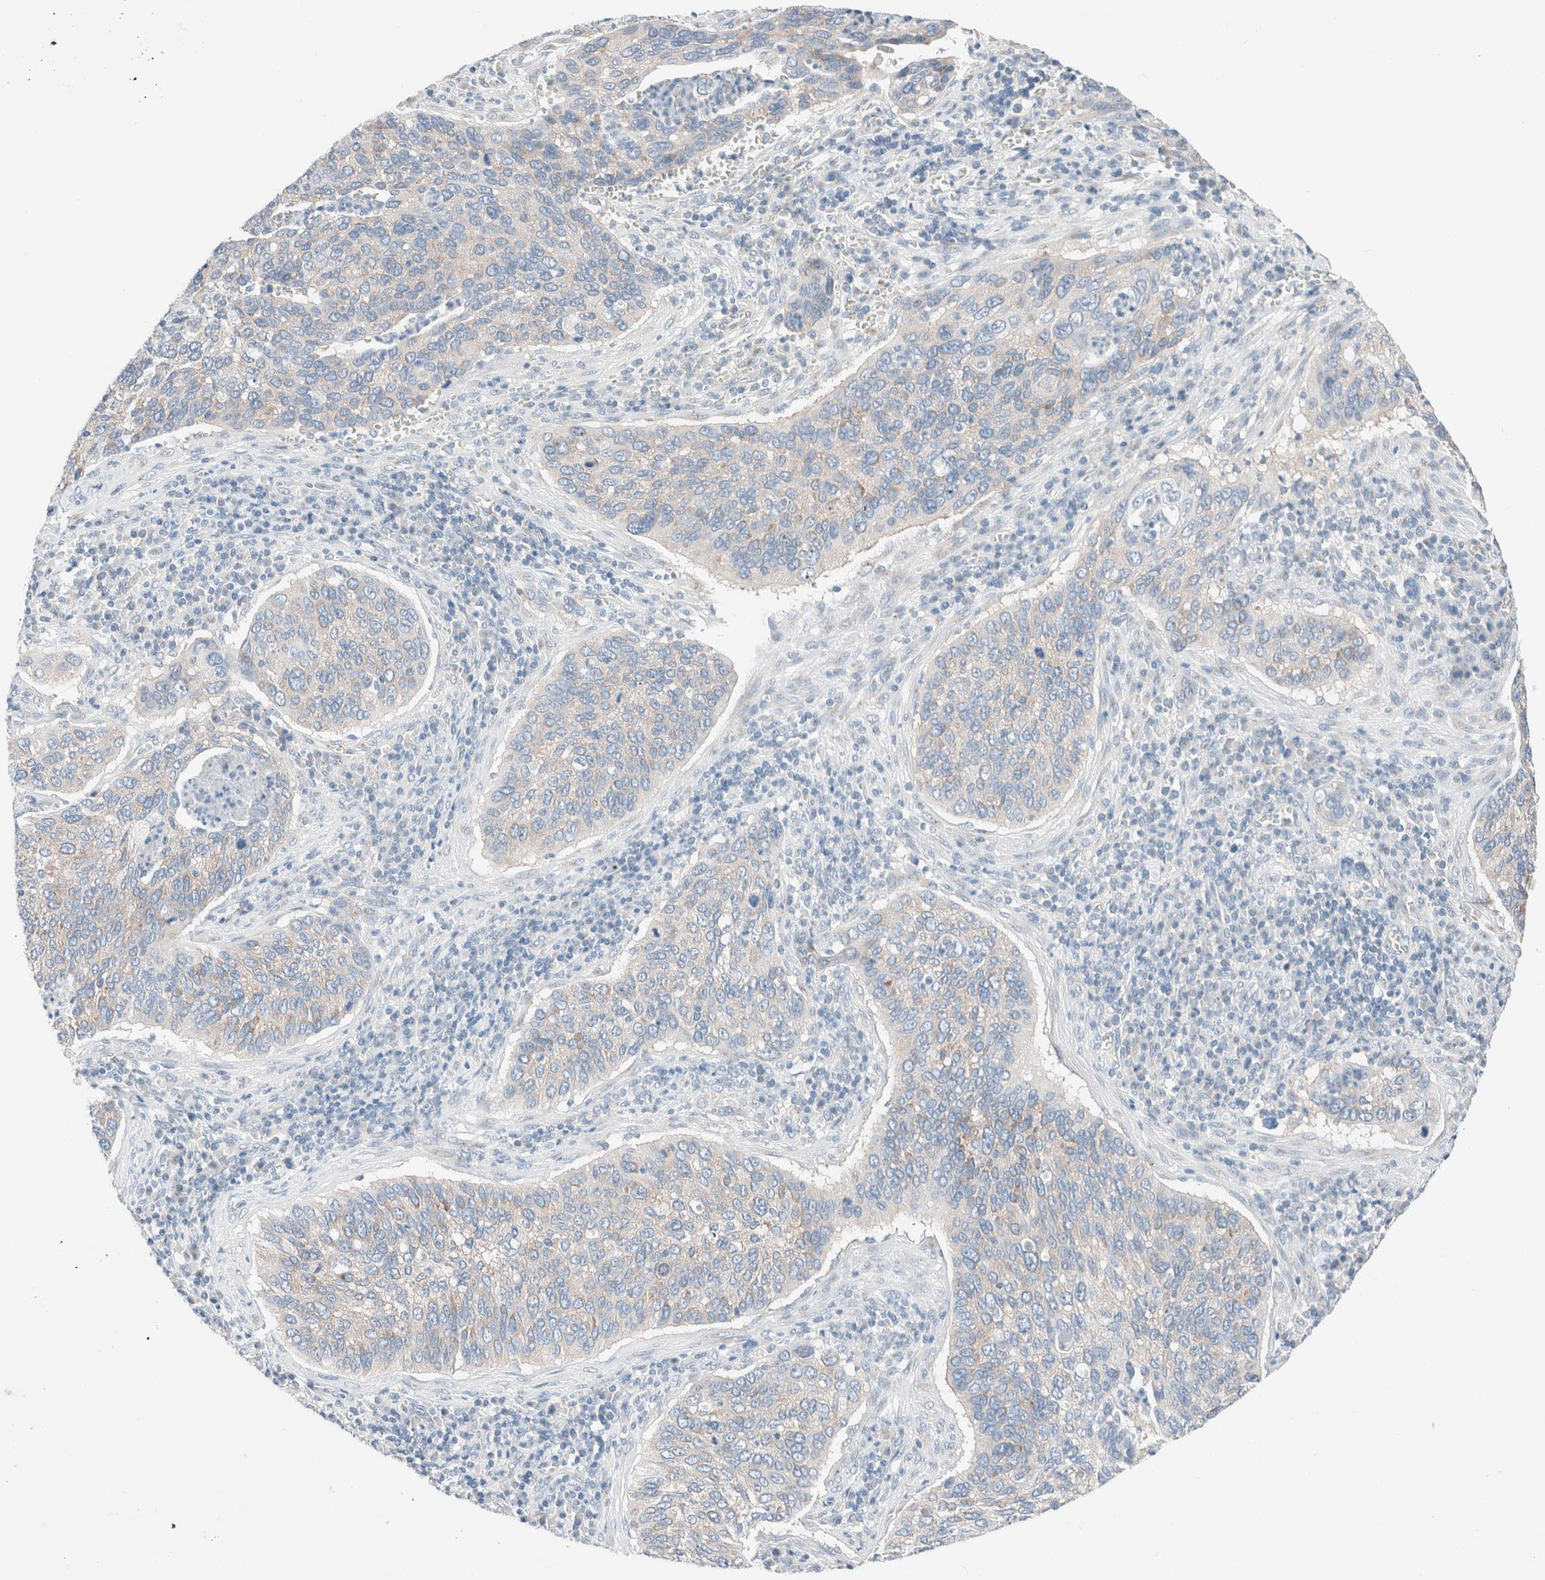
{"staining": {"intensity": "weak", "quantity": "25%-75%", "location": "cytoplasmic/membranous"}, "tissue": "cervical cancer", "cell_type": "Tumor cells", "image_type": "cancer", "snomed": [{"axis": "morphology", "description": "Squamous cell carcinoma, NOS"}, {"axis": "topography", "description": "Cervix"}], "caption": "Human squamous cell carcinoma (cervical) stained with a protein marker displays weak staining in tumor cells.", "gene": "CASC3", "patient": {"sex": "female", "age": 53}}